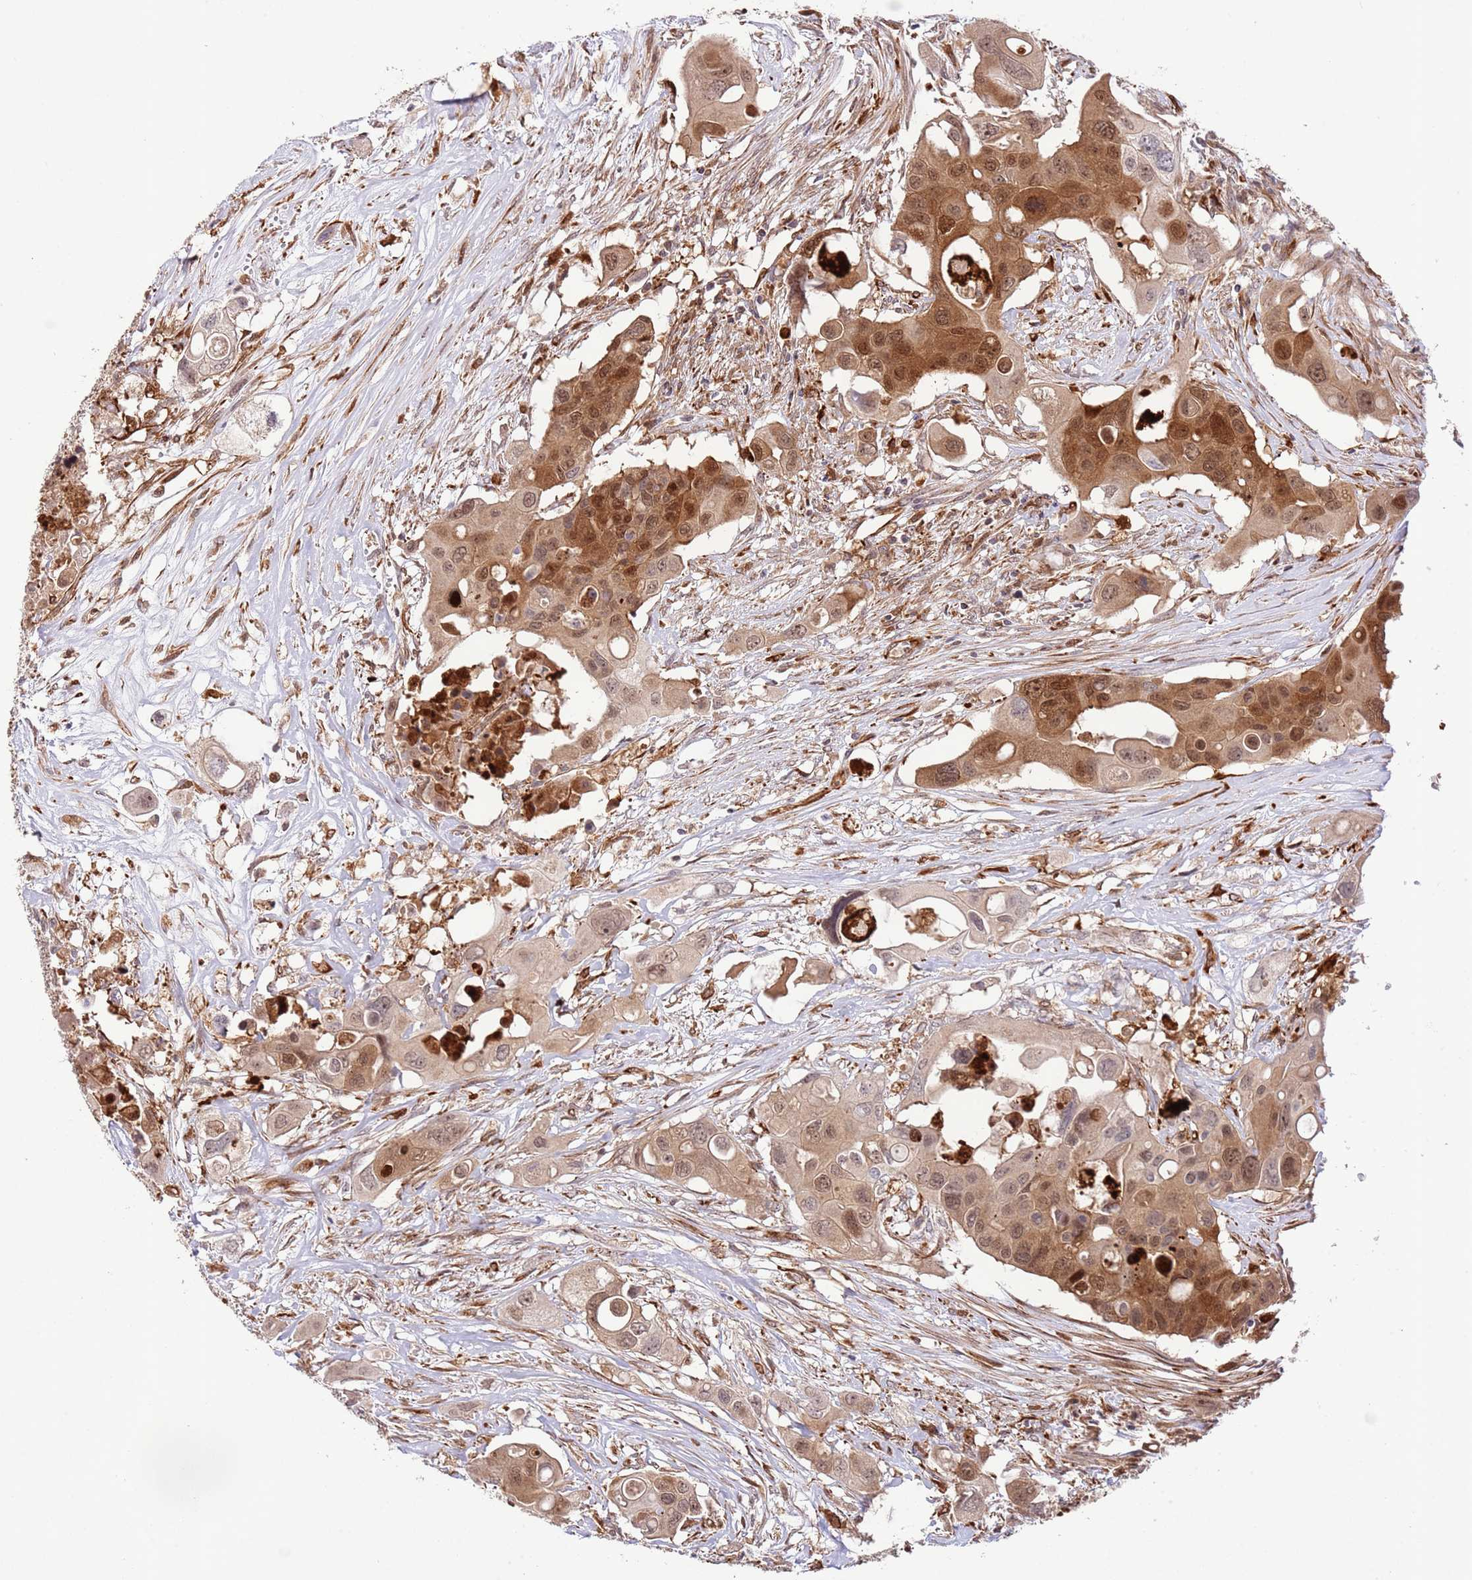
{"staining": {"intensity": "moderate", "quantity": ">75%", "location": "cytoplasmic/membranous,nuclear"}, "tissue": "colorectal cancer", "cell_type": "Tumor cells", "image_type": "cancer", "snomed": [{"axis": "morphology", "description": "Adenocarcinoma, NOS"}, {"axis": "topography", "description": "Colon"}], "caption": "This image shows immunohistochemistry (IHC) staining of human adenocarcinoma (colorectal), with medium moderate cytoplasmic/membranous and nuclear positivity in about >75% of tumor cells.", "gene": "NEK3", "patient": {"sex": "male", "age": 77}}